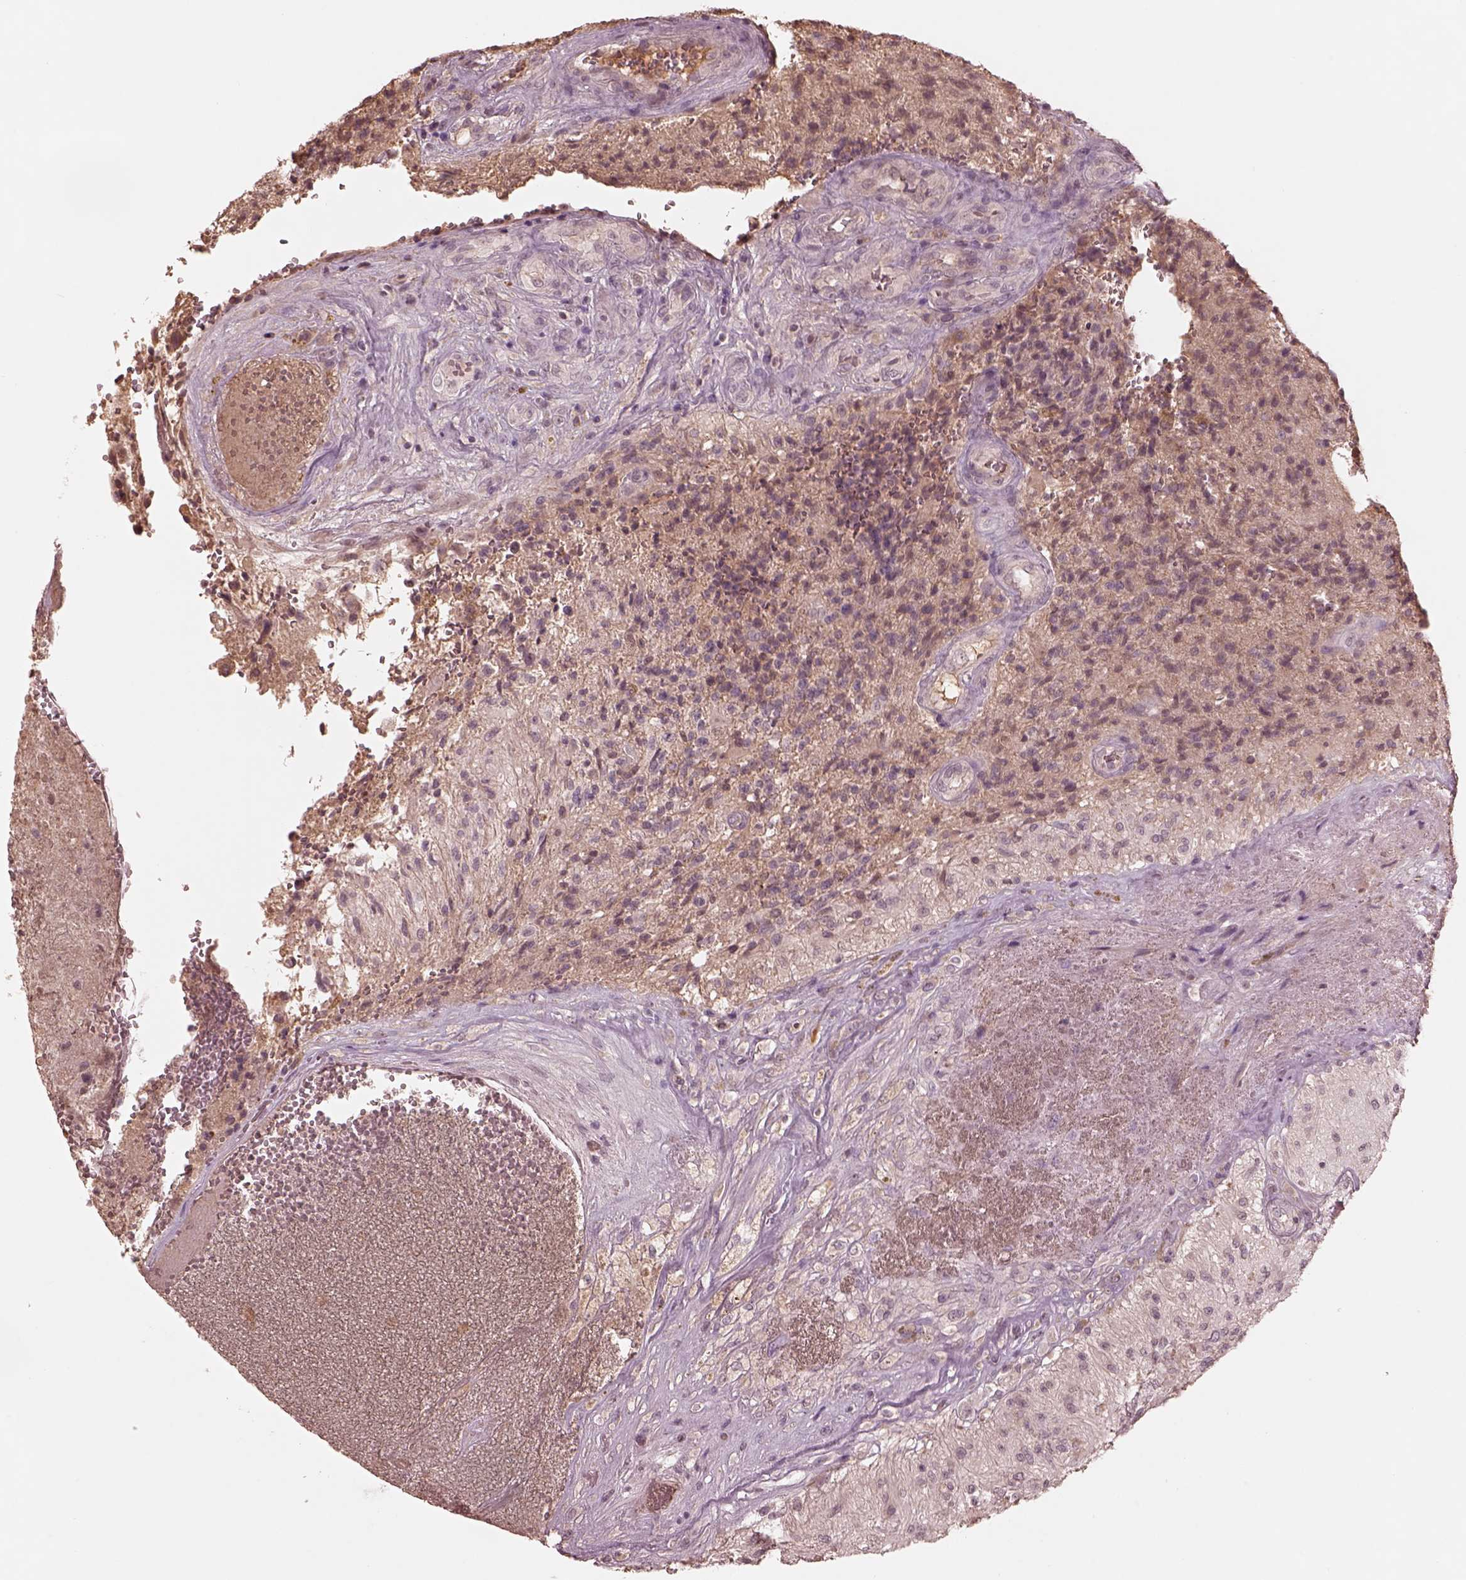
{"staining": {"intensity": "negative", "quantity": "none", "location": "none"}, "tissue": "glioma", "cell_type": "Tumor cells", "image_type": "cancer", "snomed": [{"axis": "morphology", "description": "Glioma, malignant, High grade"}, {"axis": "topography", "description": "Brain"}], "caption": "This is a histopathology image of immunohistochemistry staining of high-grade glioma (malignant), which shows no staining in tumor cells.", "gene": "TF", "patient": {"sex": "male", "age": 56}}